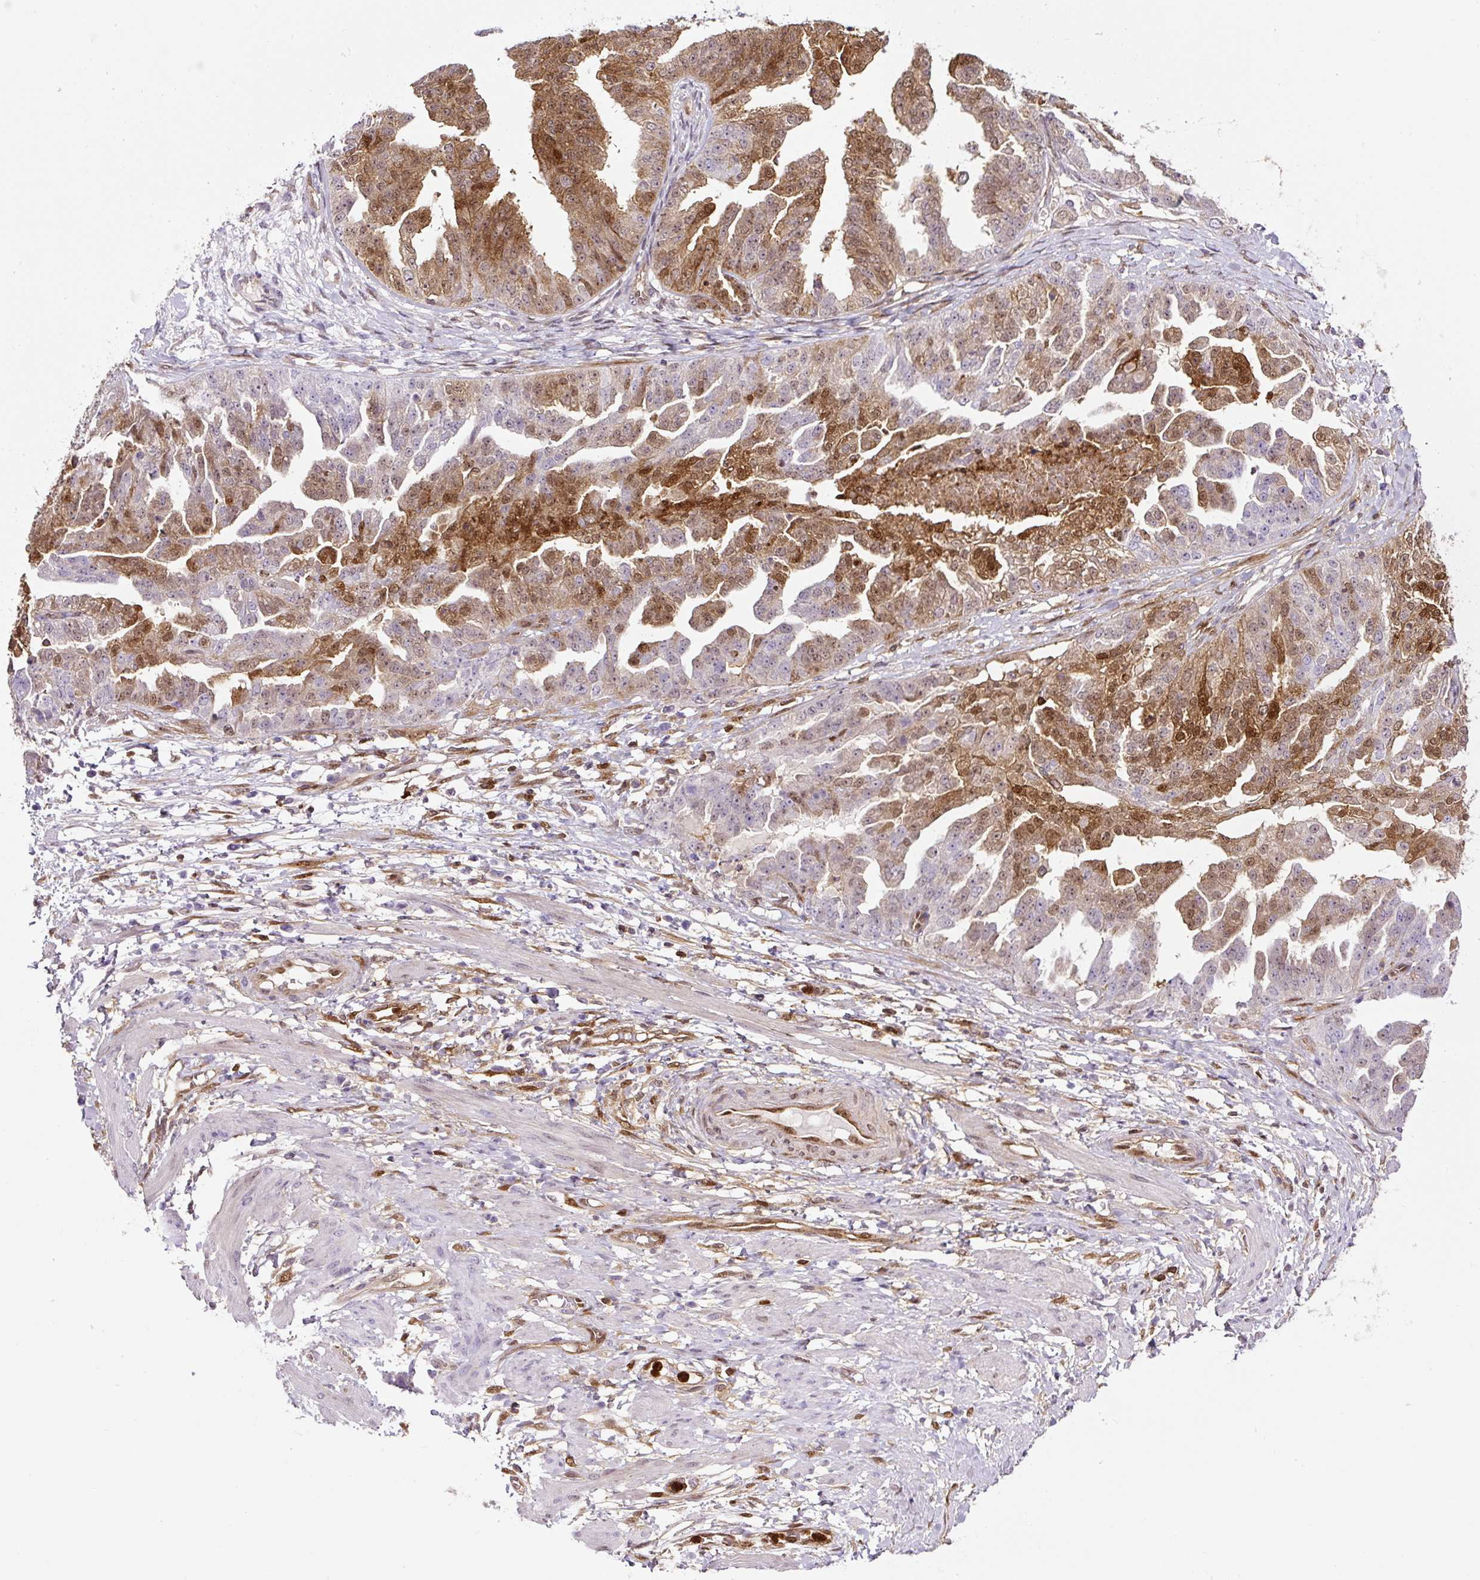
{"staining": {"intensity": "moderate", "quantity": "25%-75%", "location": "cytoplasmic/membranous,nuclear"}, "tissue": "ovarian cancer", "cell_type": "Tumor cells", "image_type": "cancer", "snomed": [{"axis": "morphology", "description": "Cystadenocarcinoma, serous, NOS"}, {"axis": "topography", "description": "Ovary"}], "caption": "Ovarian cancer was stained to show a protein in brown. There is medium levels of moderate cytoplasmic/membranous and nuclear expression in approximately 25%-75% of tumor cells. (DAB IHC, brown staining for protein, blue staining for nuclei).", "gene": "ANXA1", "patient": {"sex": "female", "age": 58}}